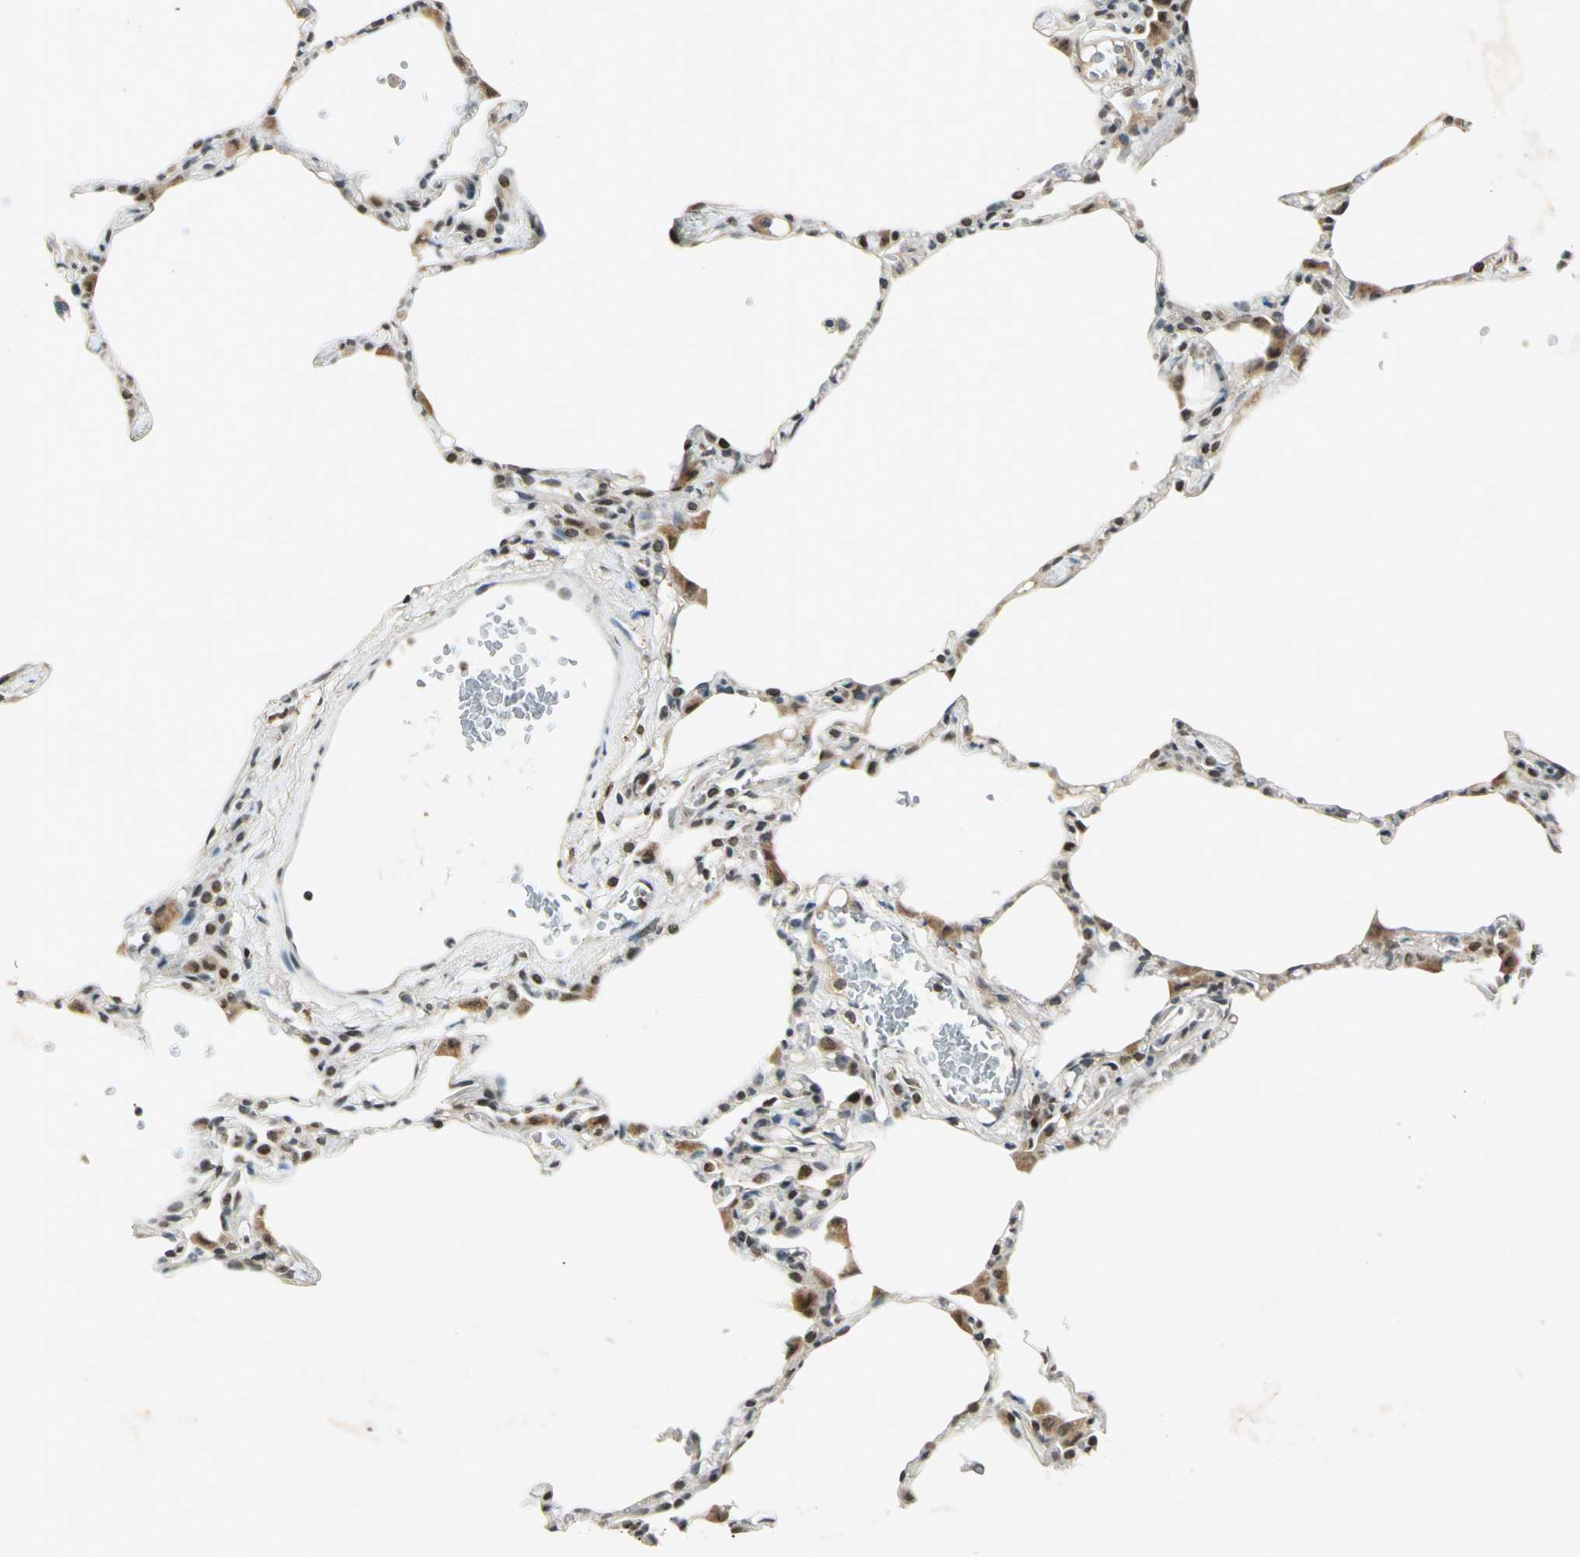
{"staining": {"intensity": "negative", "quantity": "none", "location": "none"}, "tissue": "lung", "cell_type": "Alveolar cells", "image_type": "normal", "snomed": [{"axis": "morphology", "description": "Normal tissue, NOS"}, {"axis": "topography", "description": "Lung"}], "caption": "Lung stained for a protein using immunohistochemistry demonstrates no staining alveolar cells.", "gene": "RAD17", "patient": {"sex": "female", "age": 49}}